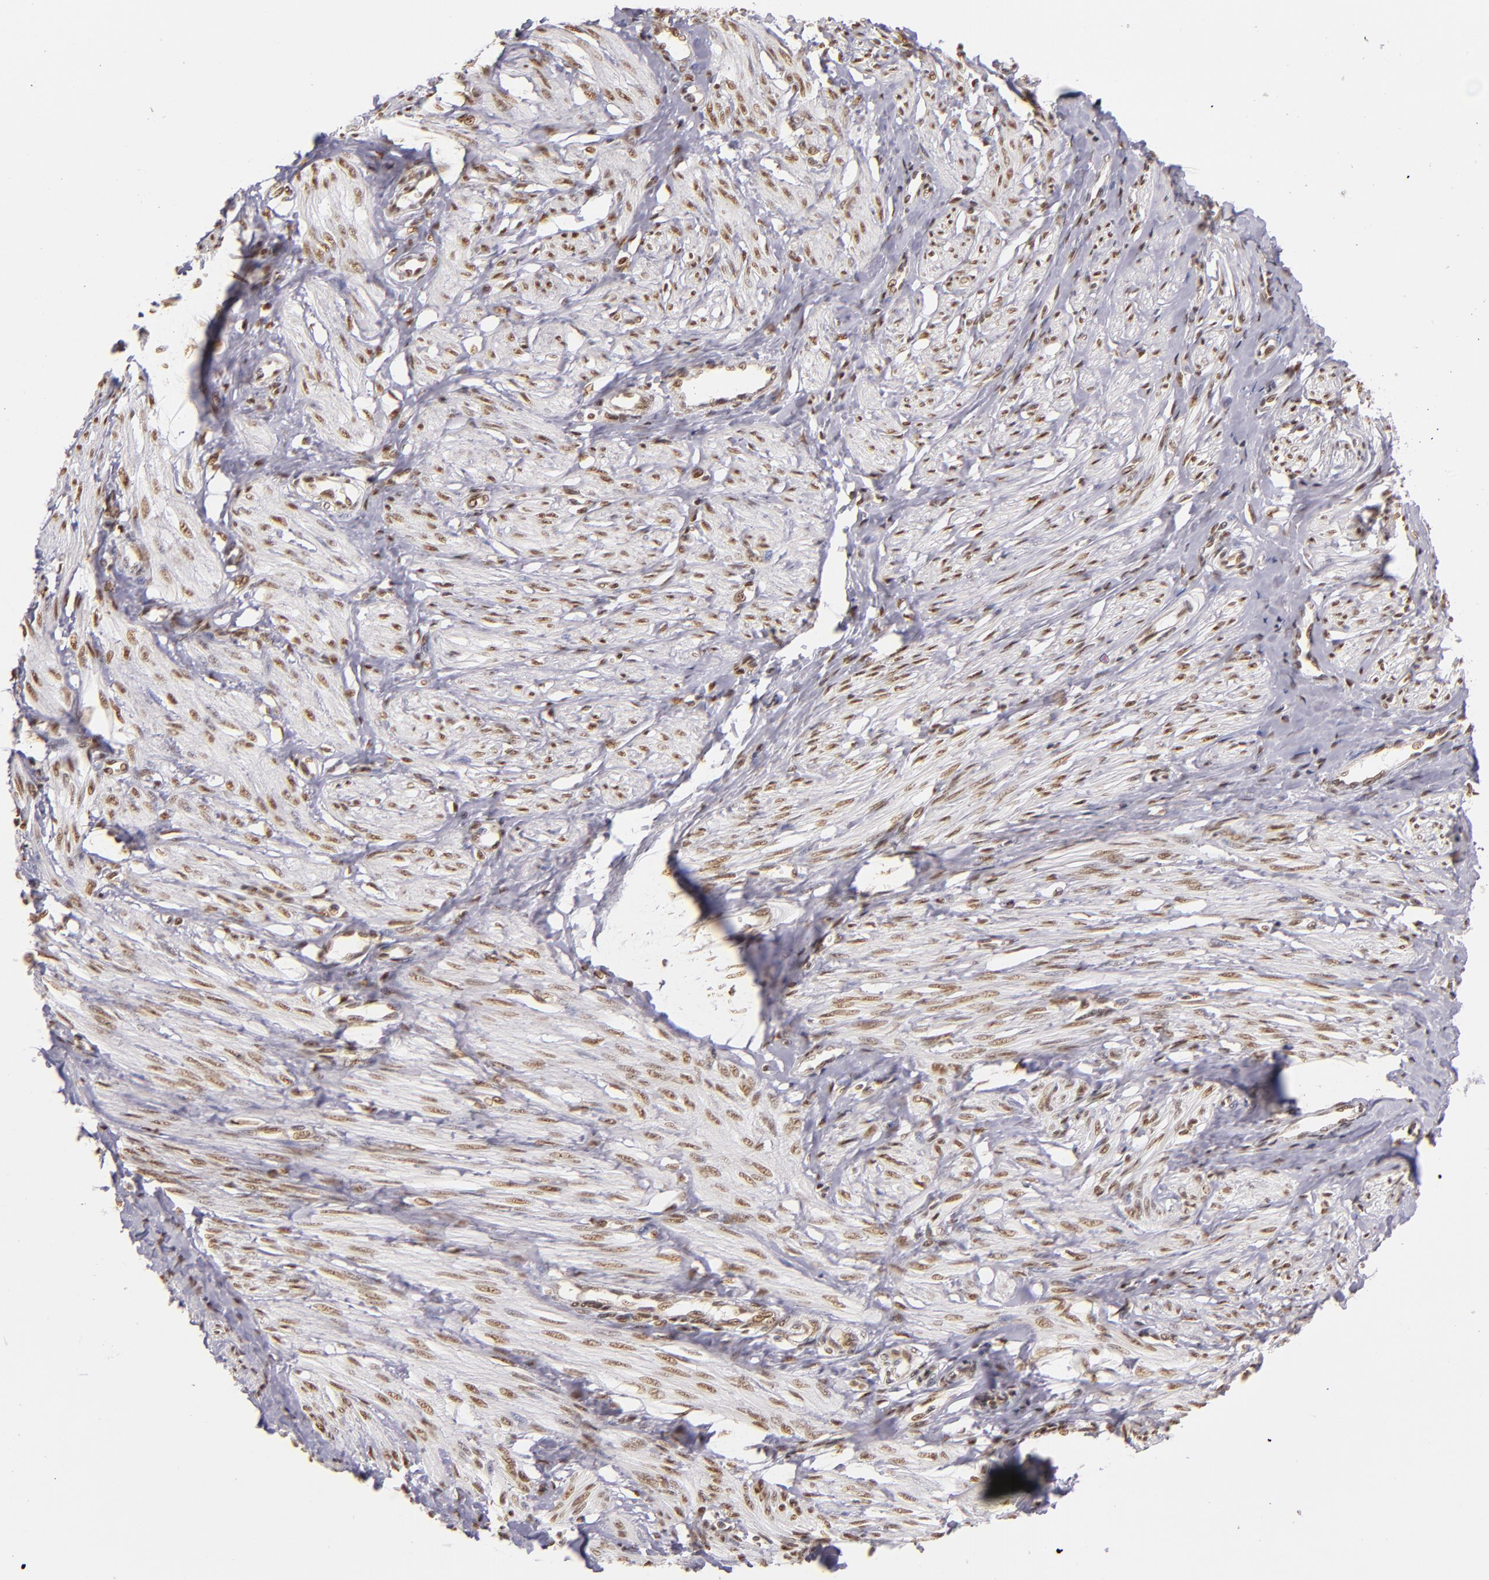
{"staining": {"intensity": "moderate", "quantity": ">75%", "location": "nuclear"}, "tissue": "smooth muscle", "cell_type": "Smooth muscle cells", "image_type": "normal", "snomed": [{"axis": "morphology", "description": "Normal tissue, NOS"}, {"axis": "topography", "description": "Smooth muscle"}, {"axis": "topography", "description": "Uterus"}], "caption": "Benign smooth muscle demonstrates moderate nuclear positivity in about >75% of smooth muscle cells, visualized by immunohistochemistry.", "gene": "NCOR2", "patient": {"sex": "female", "age": 39}}